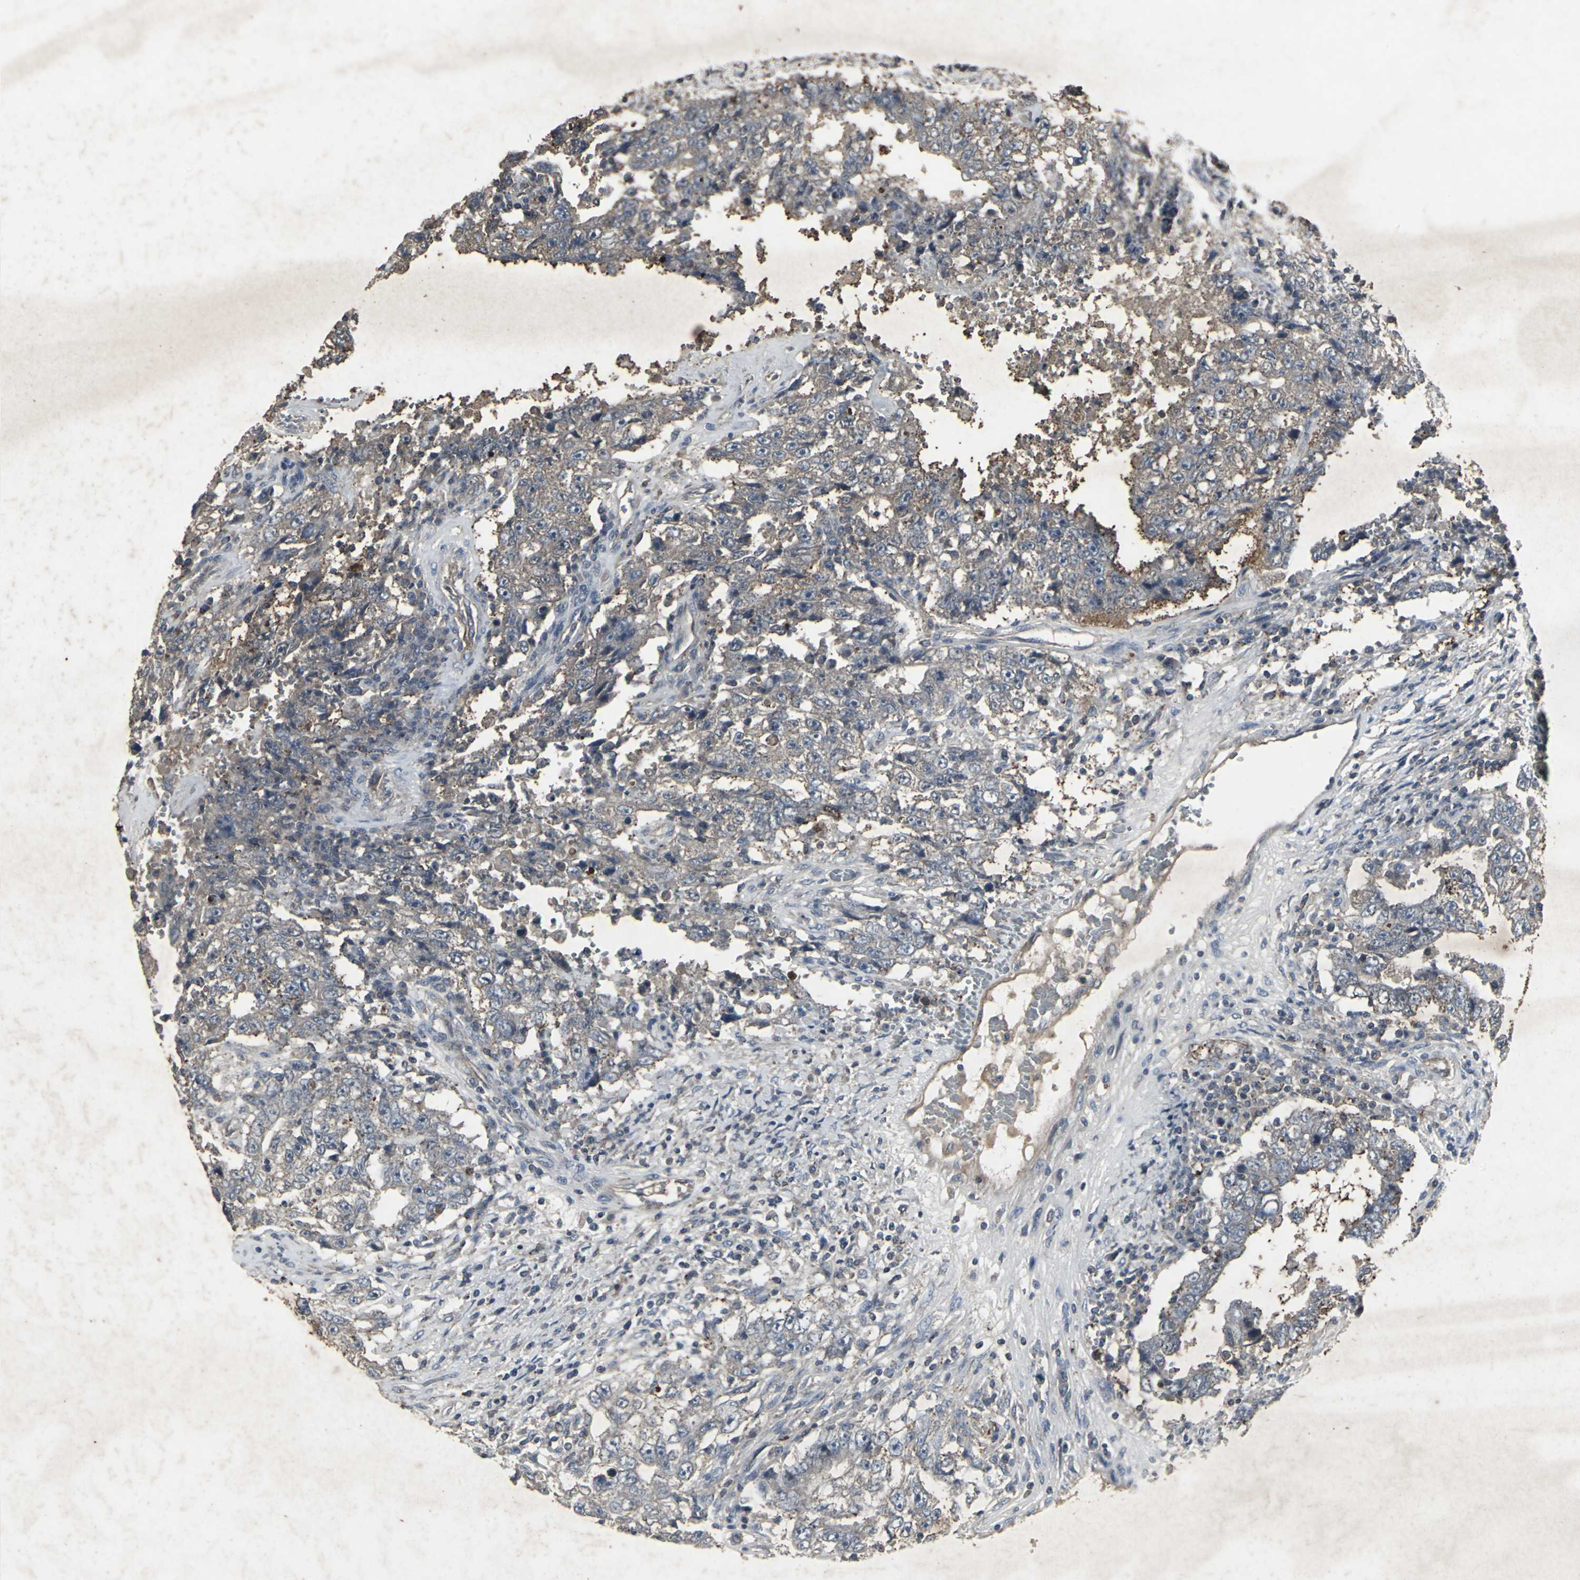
{"staining": {"intensity": "moderate", "quantity": ">75%", "location": "cytoplasmic/membranous"}, "tissue": "testis cancer", "cell_type": "Tumor cells", "image_type": "cancer", "snomed": [{"axis": "morphology", "description": "Carcinoma, Embryonal, NOS"}, {"axis": "topography", "description": "Testis"}], "caption": "Protein expression by IHC demonstrates moderate cytoplasmic/membranous expression in about >75% of tumor cells in embryonal carcinoma (testis).", "gene": "CCR9", "patient": {"sex": "male", "age": 26}}